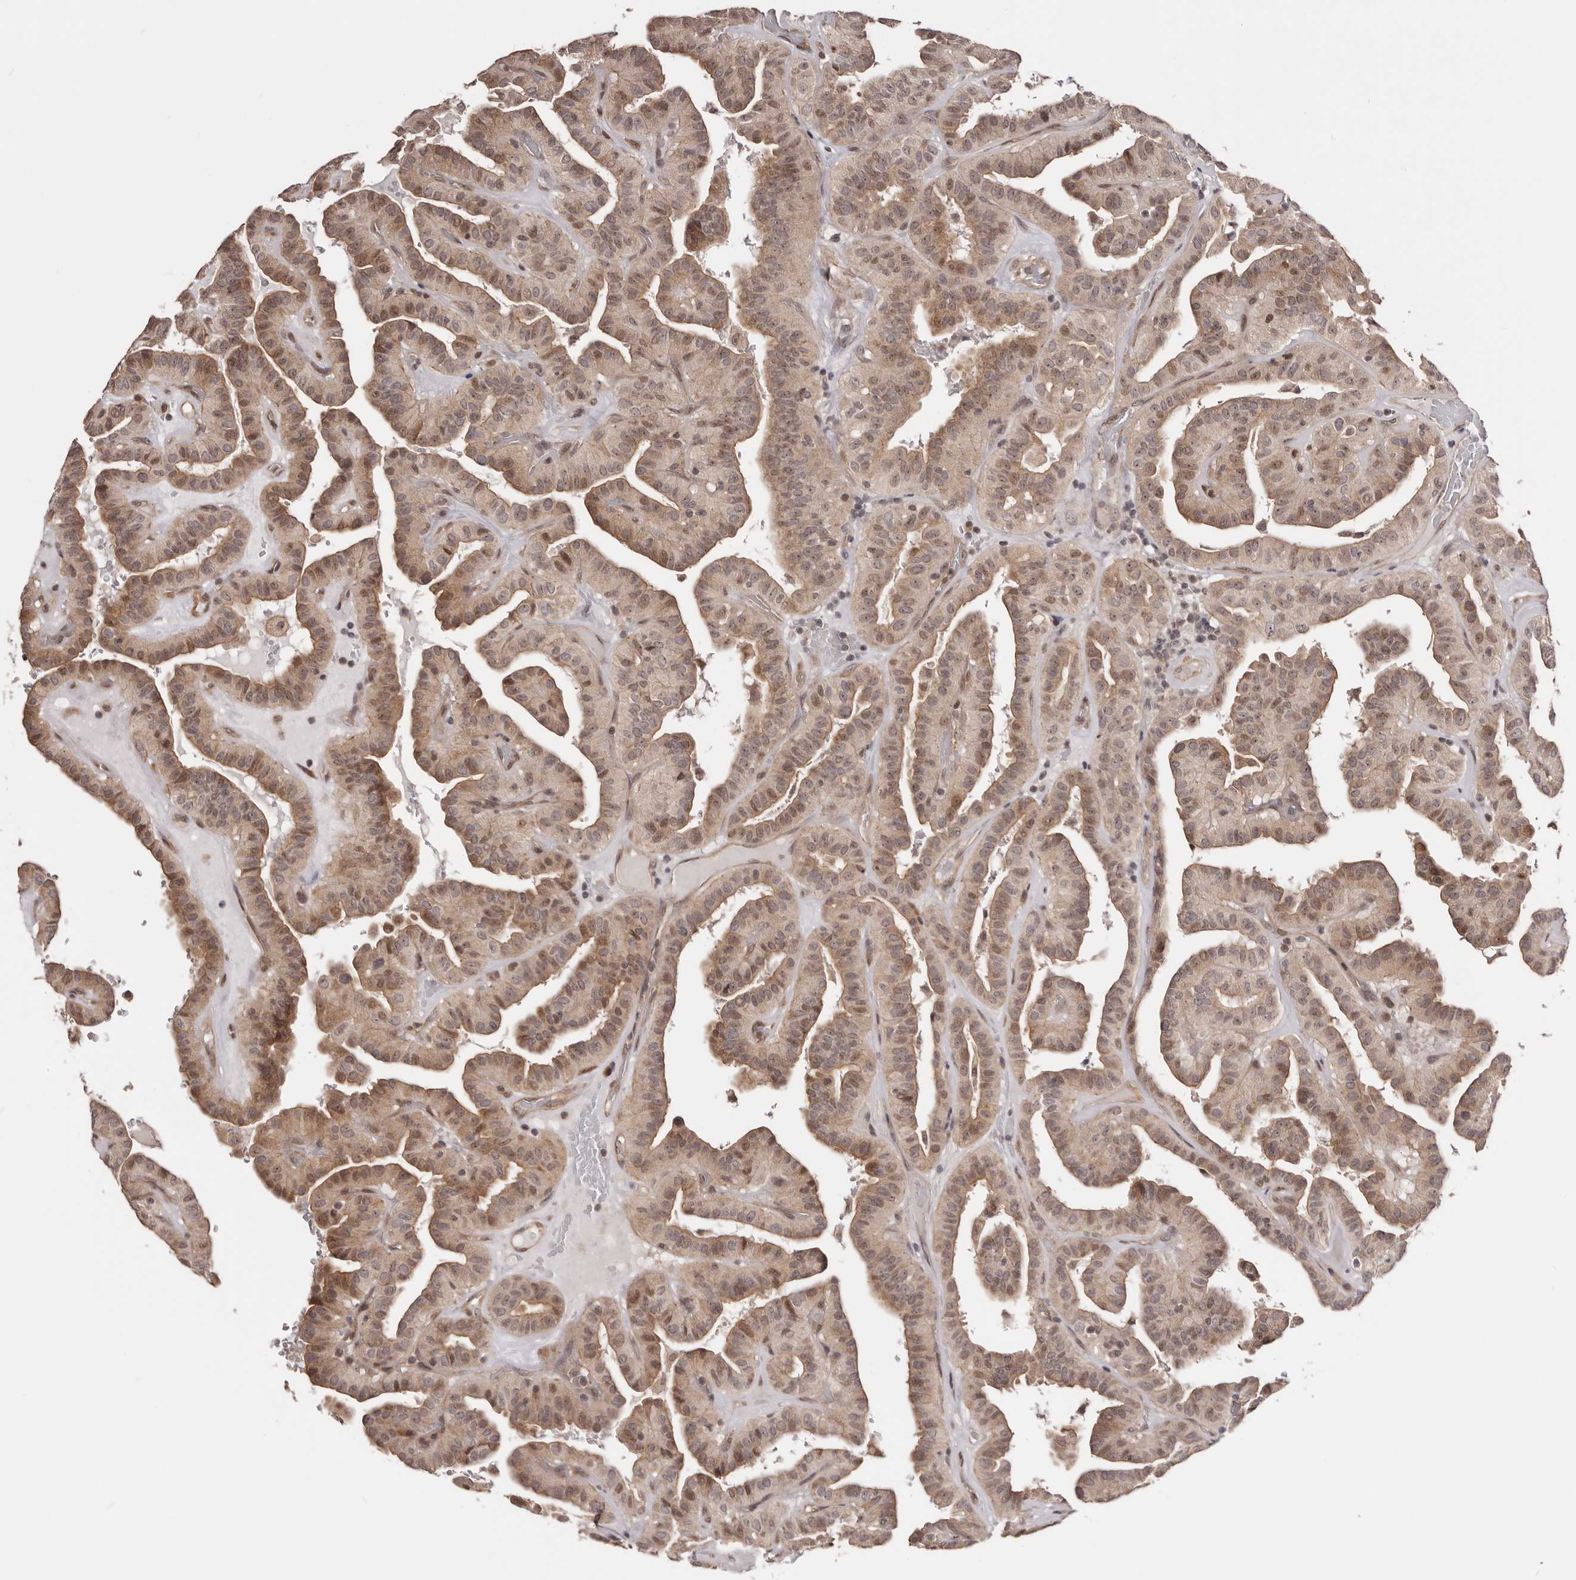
{"staining": {"intensity": "moderate", "quantity": ">75%", "location": "cytoplasmic/membranous,nuclear"}, "tissue": "thyroid cancer", "cell_type": "Tumor cells", "image_type": "cancer", "snomed": [{"axis": "morphology", "description": "Papillary adenocarcinoma, NOS"}, {"axis": "topography", "description": "Thyroid gland"}], "caption": "About >75% of tumor cells in human thyroid cancer (papillary adenocarcinoma) display moderate cytoplasmic/membranous and nuclear protein positivity as visualized by brown immunohistochemical staining.", "gene": "NOL12", "patient": {"sex": "male", "age": 77}}